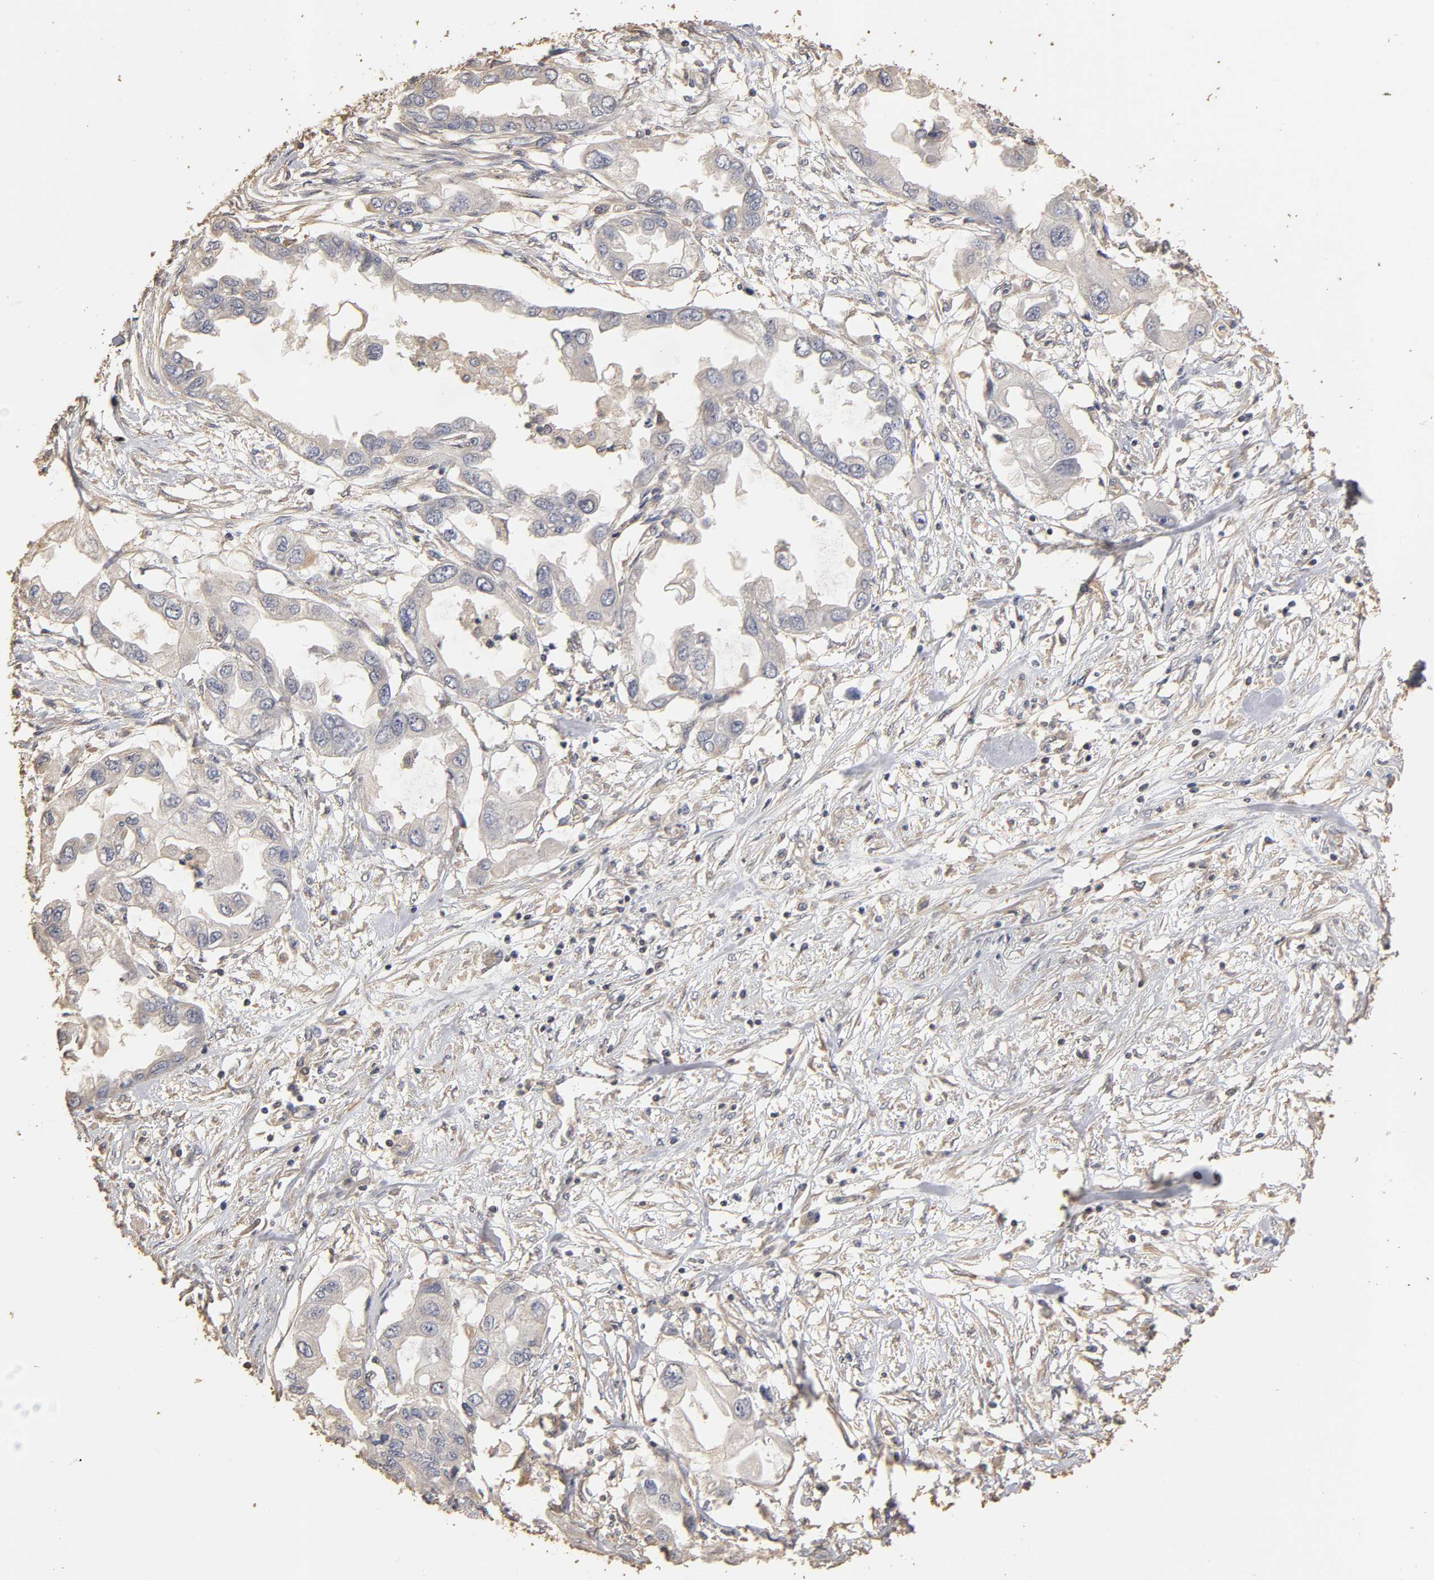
{"staining": {"intensity": "negative", "quantity": "none", "location": "none"}, "tissue": "endometrial cancer", "cell_type": "Tumor cells", "image_type": "cancer", "snomed": [{"axis": "morphology", "description": "Adenocarcinoma, NOS"}, {"axis": "topography", "description": "Endometrium"}], "caption": "IHC photomicrograph of neoplastic tissue: human endometrial adenocarcinoma stained with DAB shows no significant protein expression in tumor cells.", "gene": "VSIG4", "patient": {"sex": "female", "age": 67}}